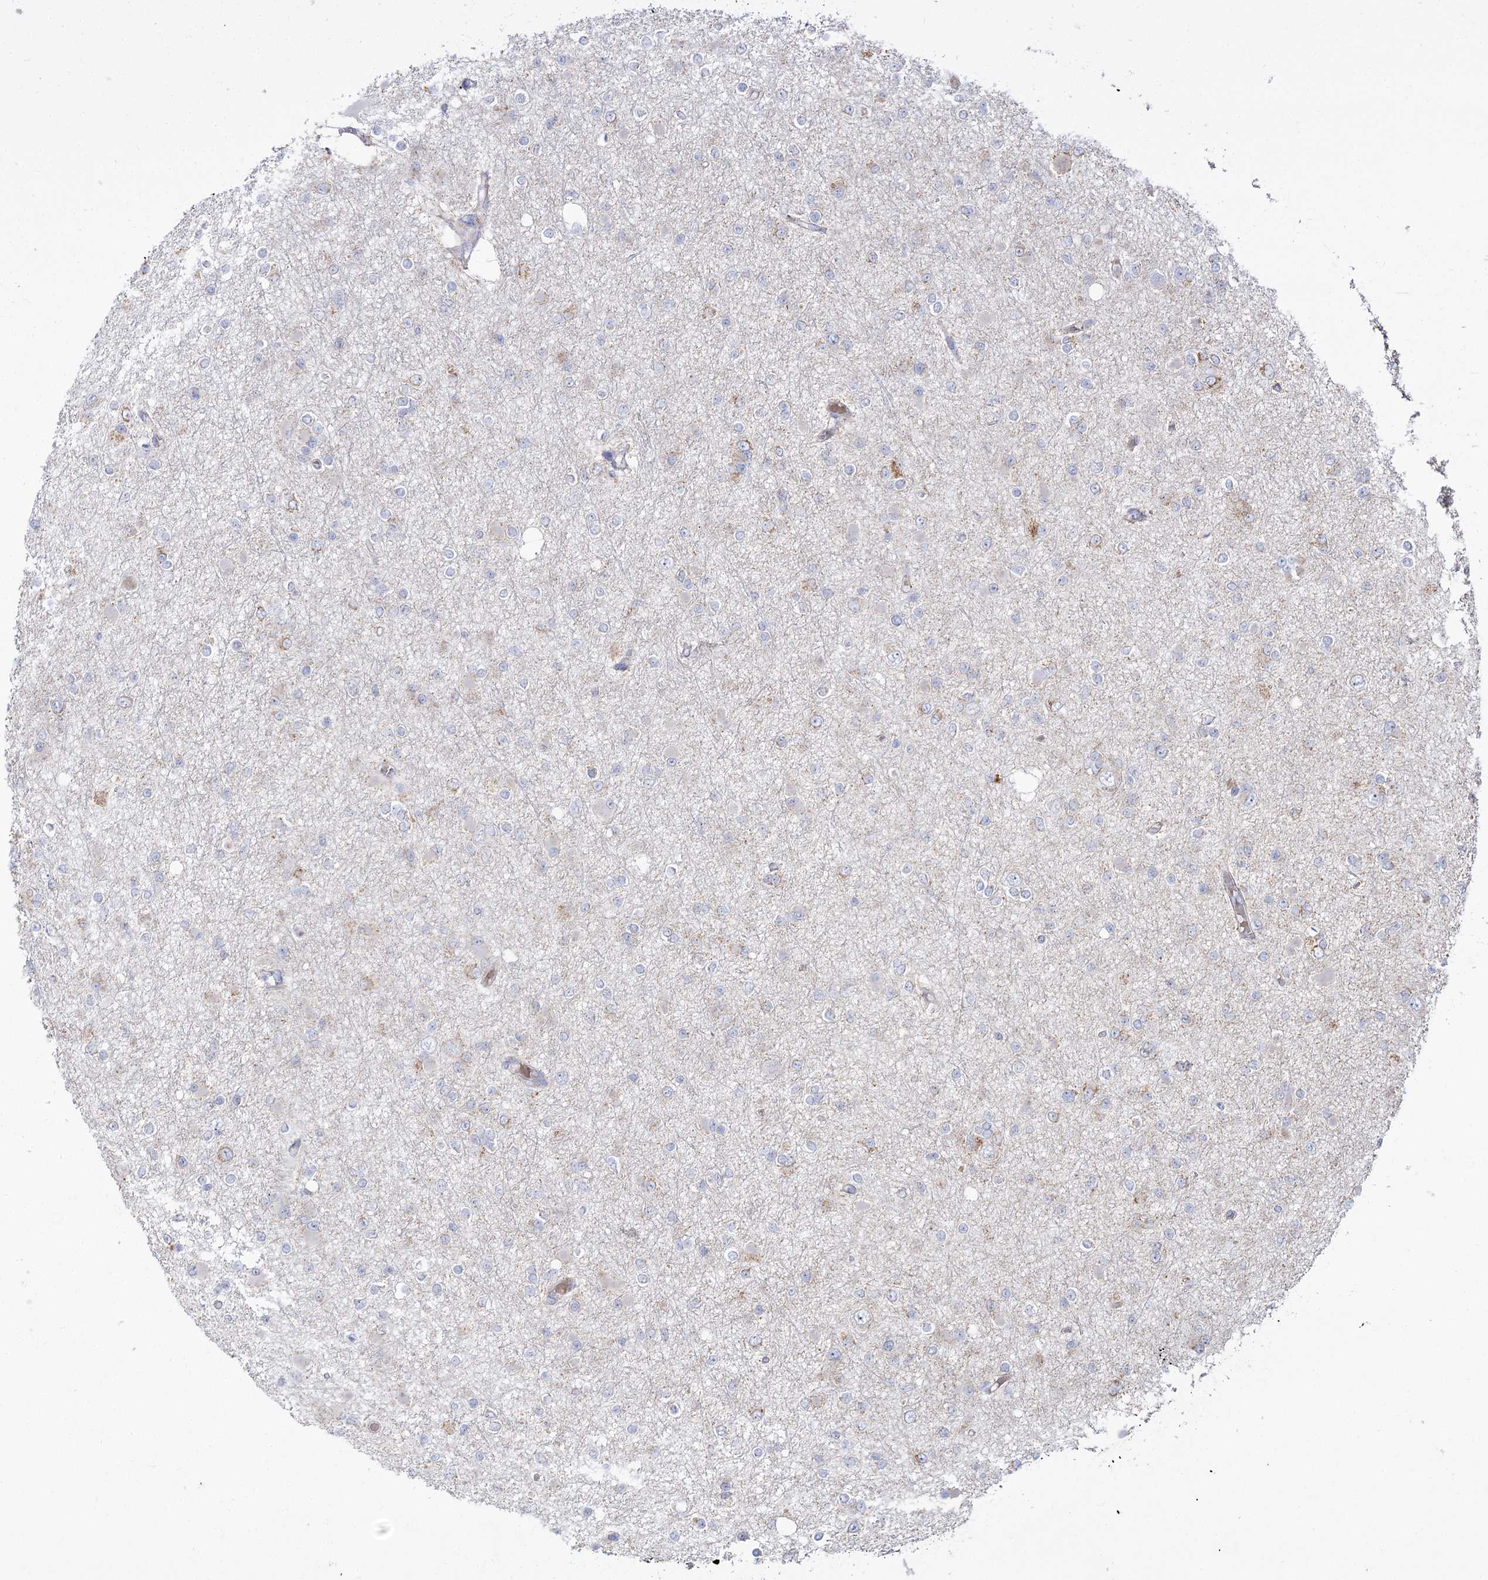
{"staining": {"intensity": "weak", "quantity": "<25%", "location": "cytoplasmic/membranous"}, "tissue": "glioma", "cell_type": "Tumor cells", "image_type": "cancer", "snomed": [{"axis": "morphology", "description": "Glioma, malignant, Low grade"}, {"axis": "topography", "description": "Brain"}], "caption": "Histopathology image shows no protein staining in tumor cells of malignant glioma (low-grade) tissue. (Immunohistochemistry (ihc), brightfield microscopy, high magnification).", "gene": "SUOX", "patient": {"sex": "female", "age": 22}}